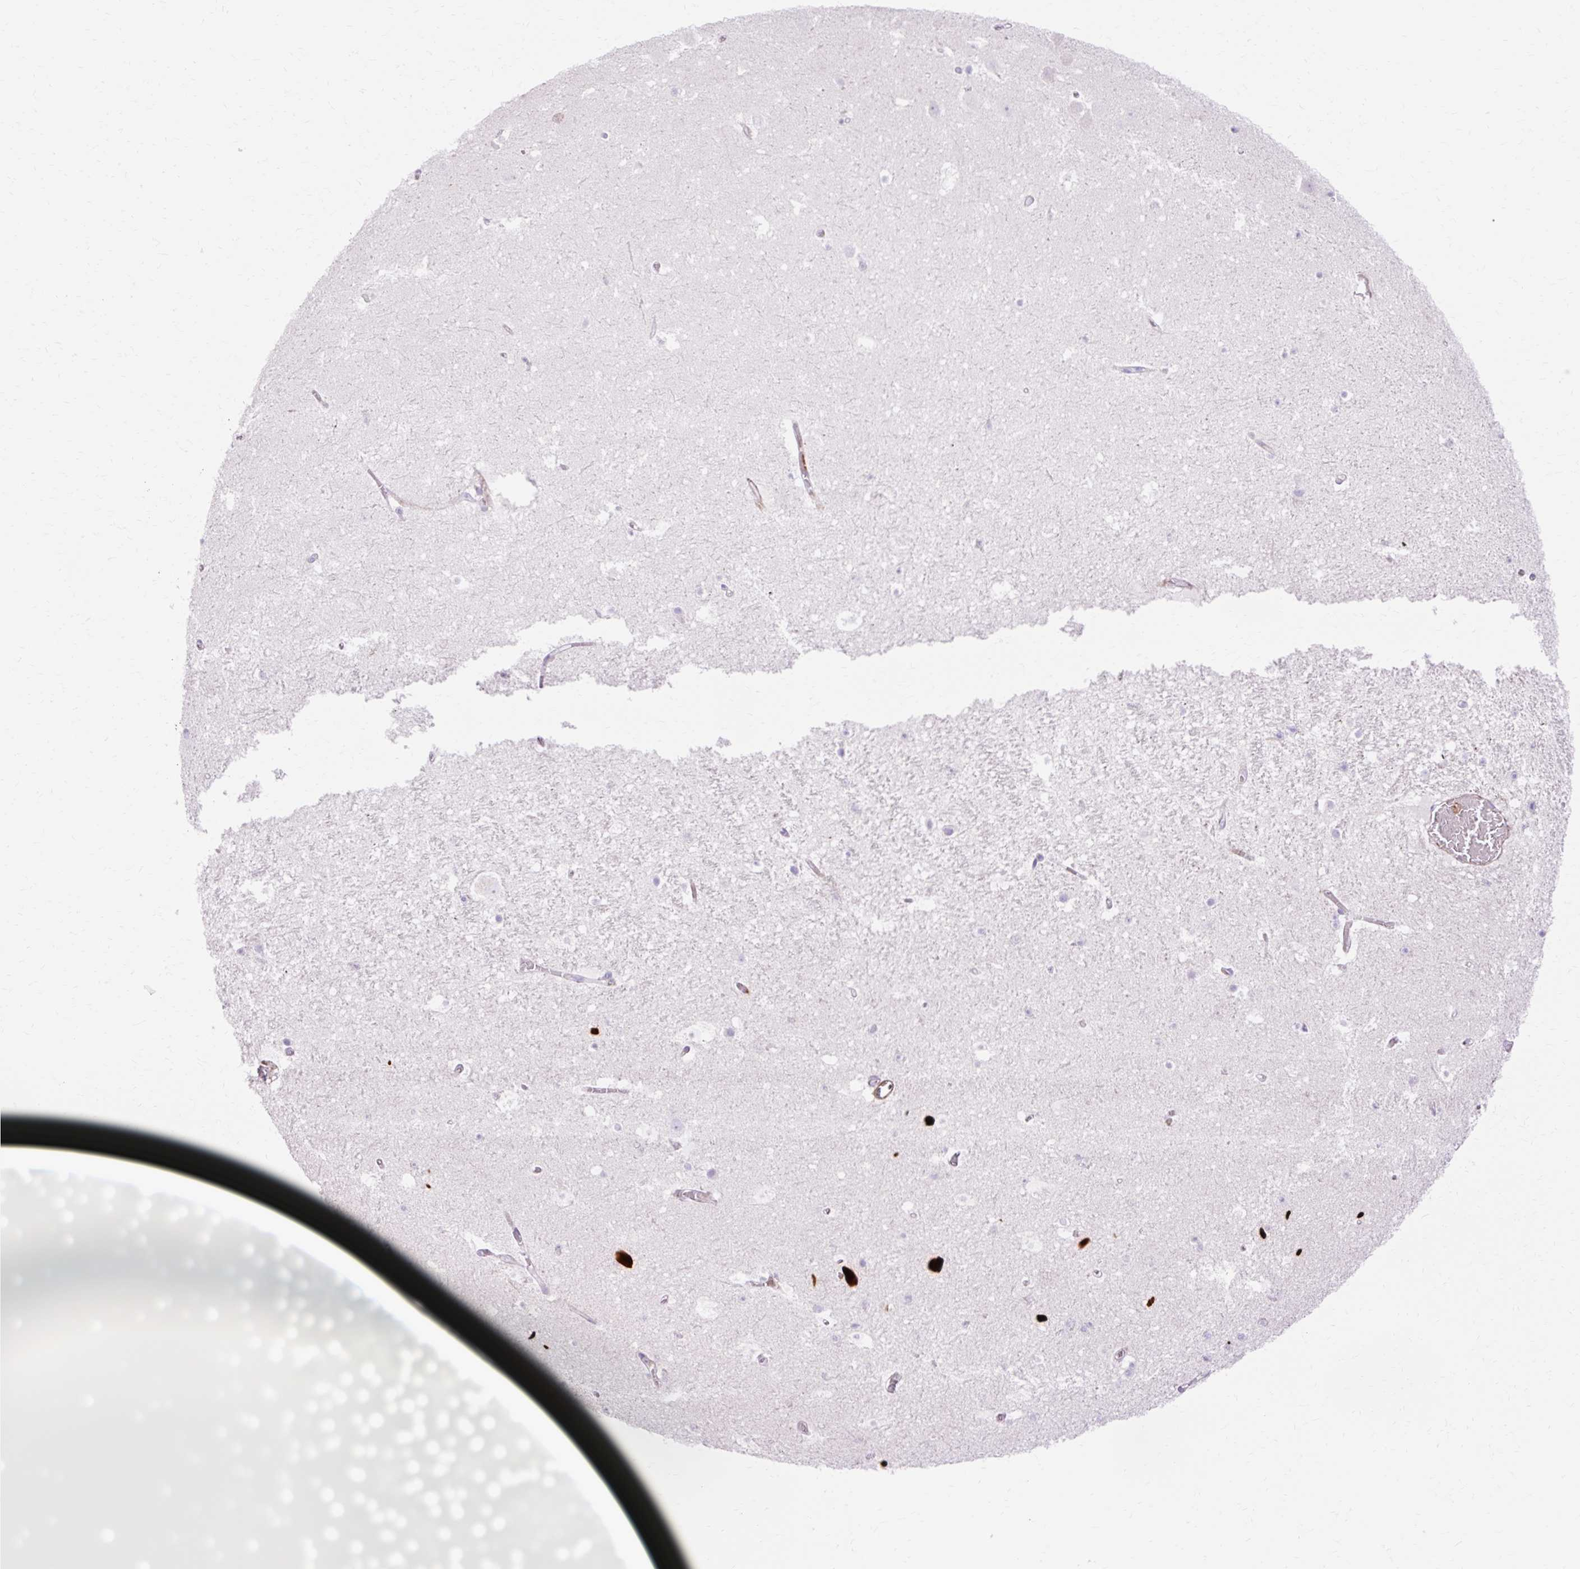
{"staining": {"intensity": "negative", "quantity": "none", "location": "none"}, "tissue": "hippocampus", "cell_type": "Glial cells", "image_type": "normal", "snomed": [{"axis": "morphology", "description": "Normal tissue, NOS"}, {"axis": "topography", "description": "Hippocampus"}], "caption": "Human hippocampus stained for a protein using immunohistochemistry (IHC) demonstrates no positivity in glial cells.", "gene": "CORO7", "patient": {"sex": "female", "age": 42}}